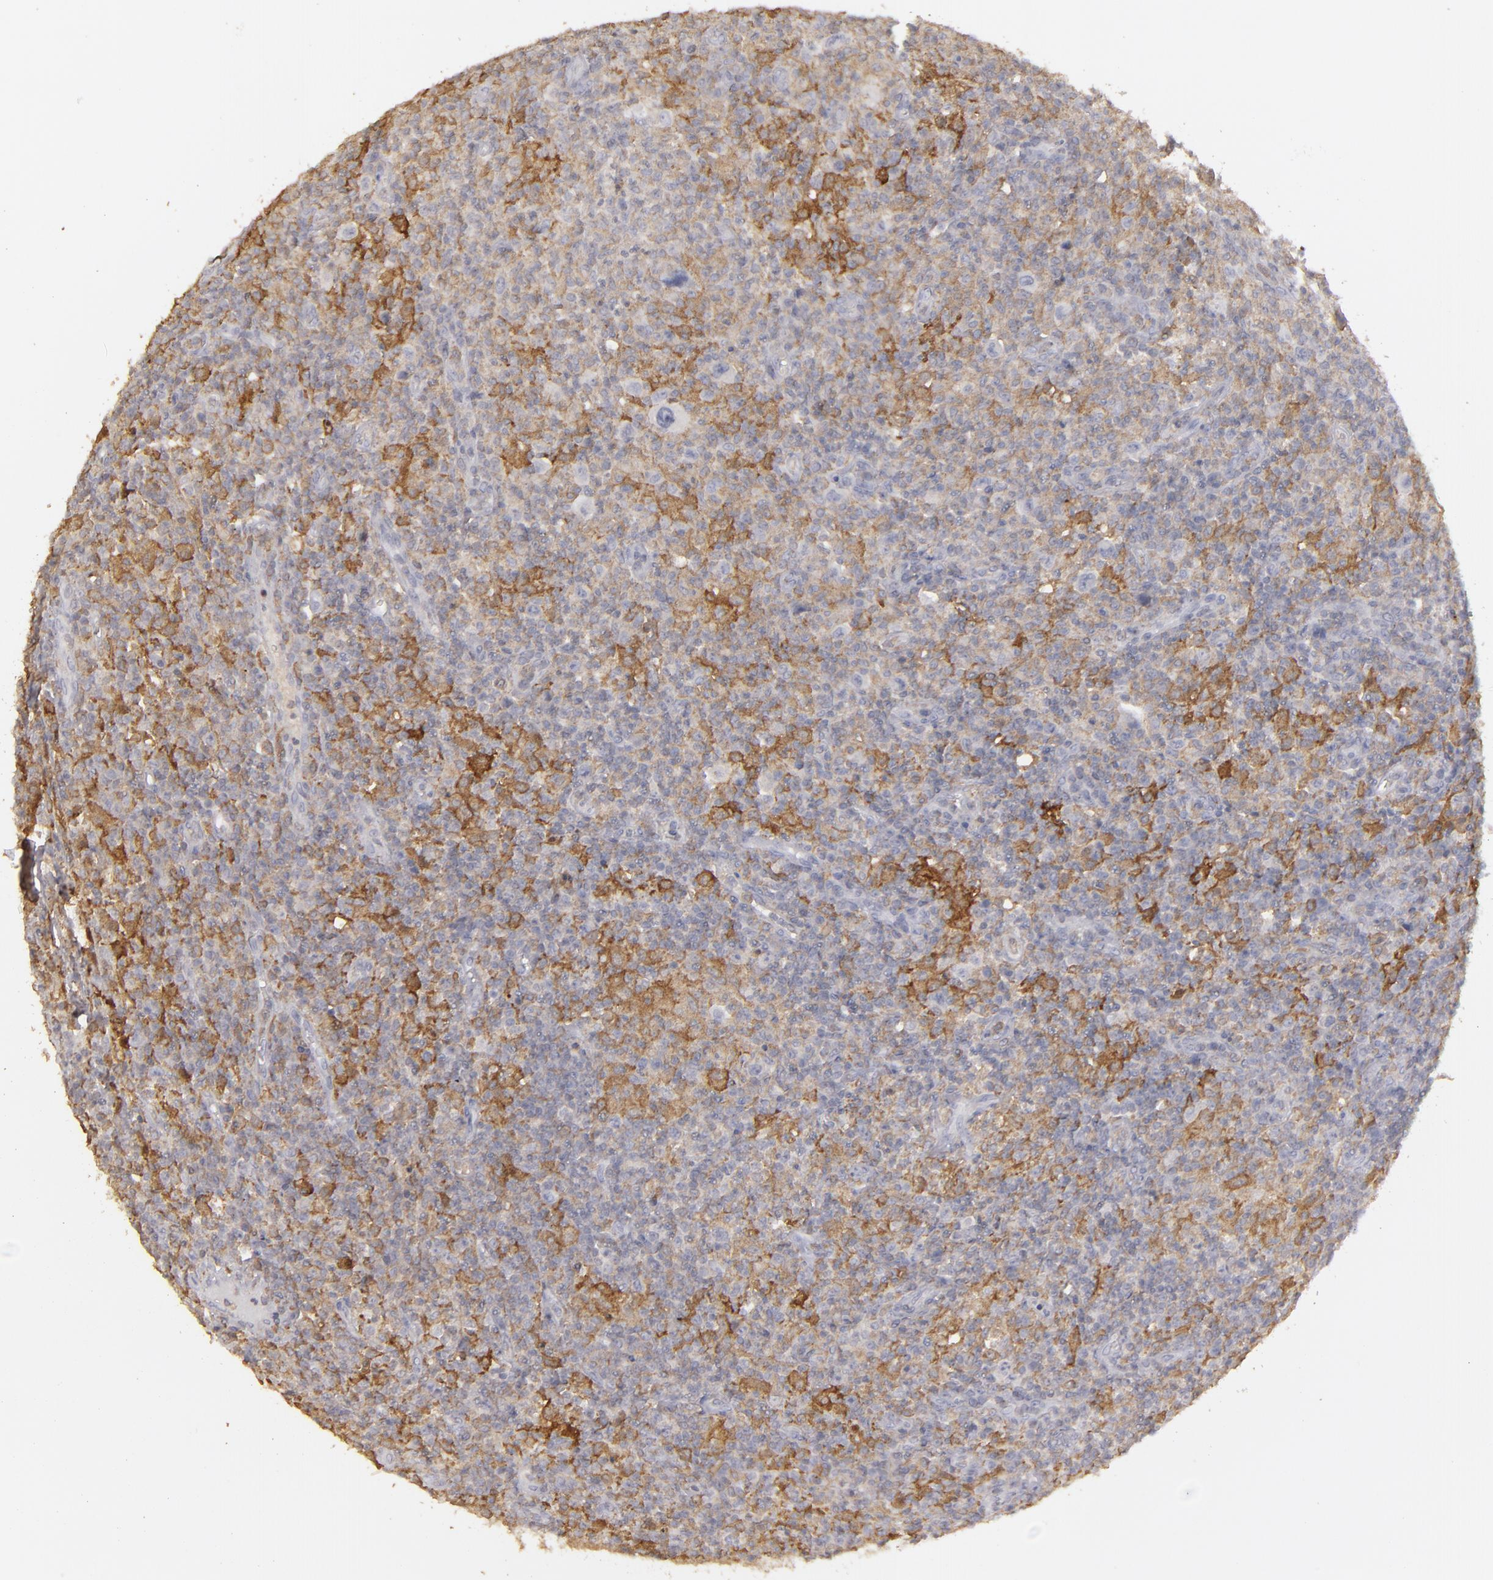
{"staining": {"intensity": "strong", "quantity": "25%-75%", "location": "cytoplasmic/membranous"}, "tissue": "lymphoma", "cell_type": "Tumor cells", "image_type": "cancer", "snomed": [{"axis": "morphology", "description": "Hodgkin's disease, NOS"}, {"axis": "topography", "description": "Lymph node"}], "caption": "Immunohistochemical staining of human lymphoma exhibits strong cytoplasmic/membranous protein staining in about 25%-75% of tumor cells.", "gene": "SEMA3G", "patient": {"sex": "male", "age": 65}}